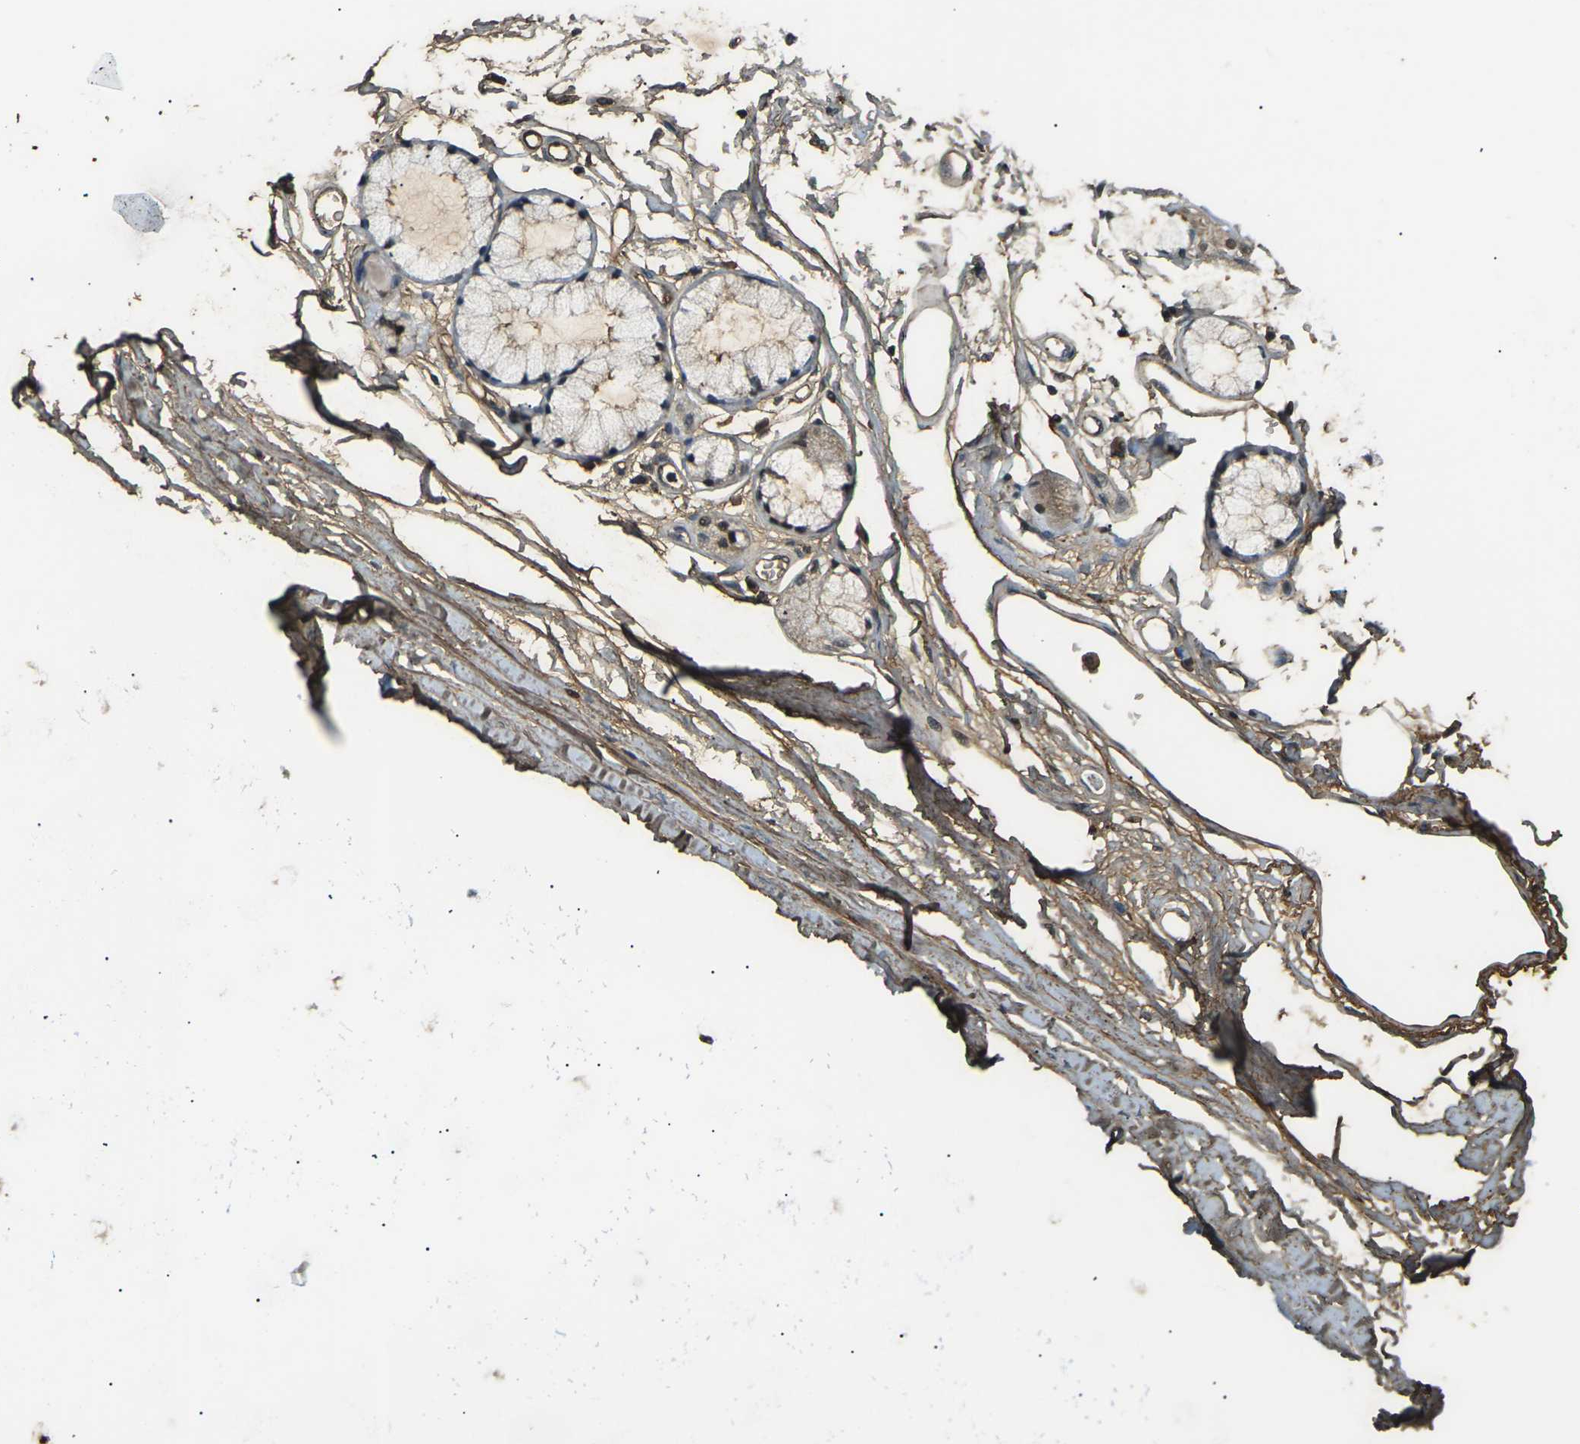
{"staining": {"intensity": "strong", "quantity": ">75%", "location": "cytoplasmic/membranous"}, "tissue": "adipose tissue", "cell_type": "Adipocytes", "image_type": "normal", "snomed": [{"axis": "morphology", "description": "Normal tissue, NOS"}, {"axis": "topography", "description": "Bronchus"}], "caption": "A brown stain labels strong cytoplasmic/membranous expression of a protein in adipocytes of benign adipose tissue. (DAB (3,3'-diaminobenzidine) IHC, brown staining for protein, blue staining for nuclei).", "gene": "CYP1B1", "patient": {"sex": "female", "age": 73}}